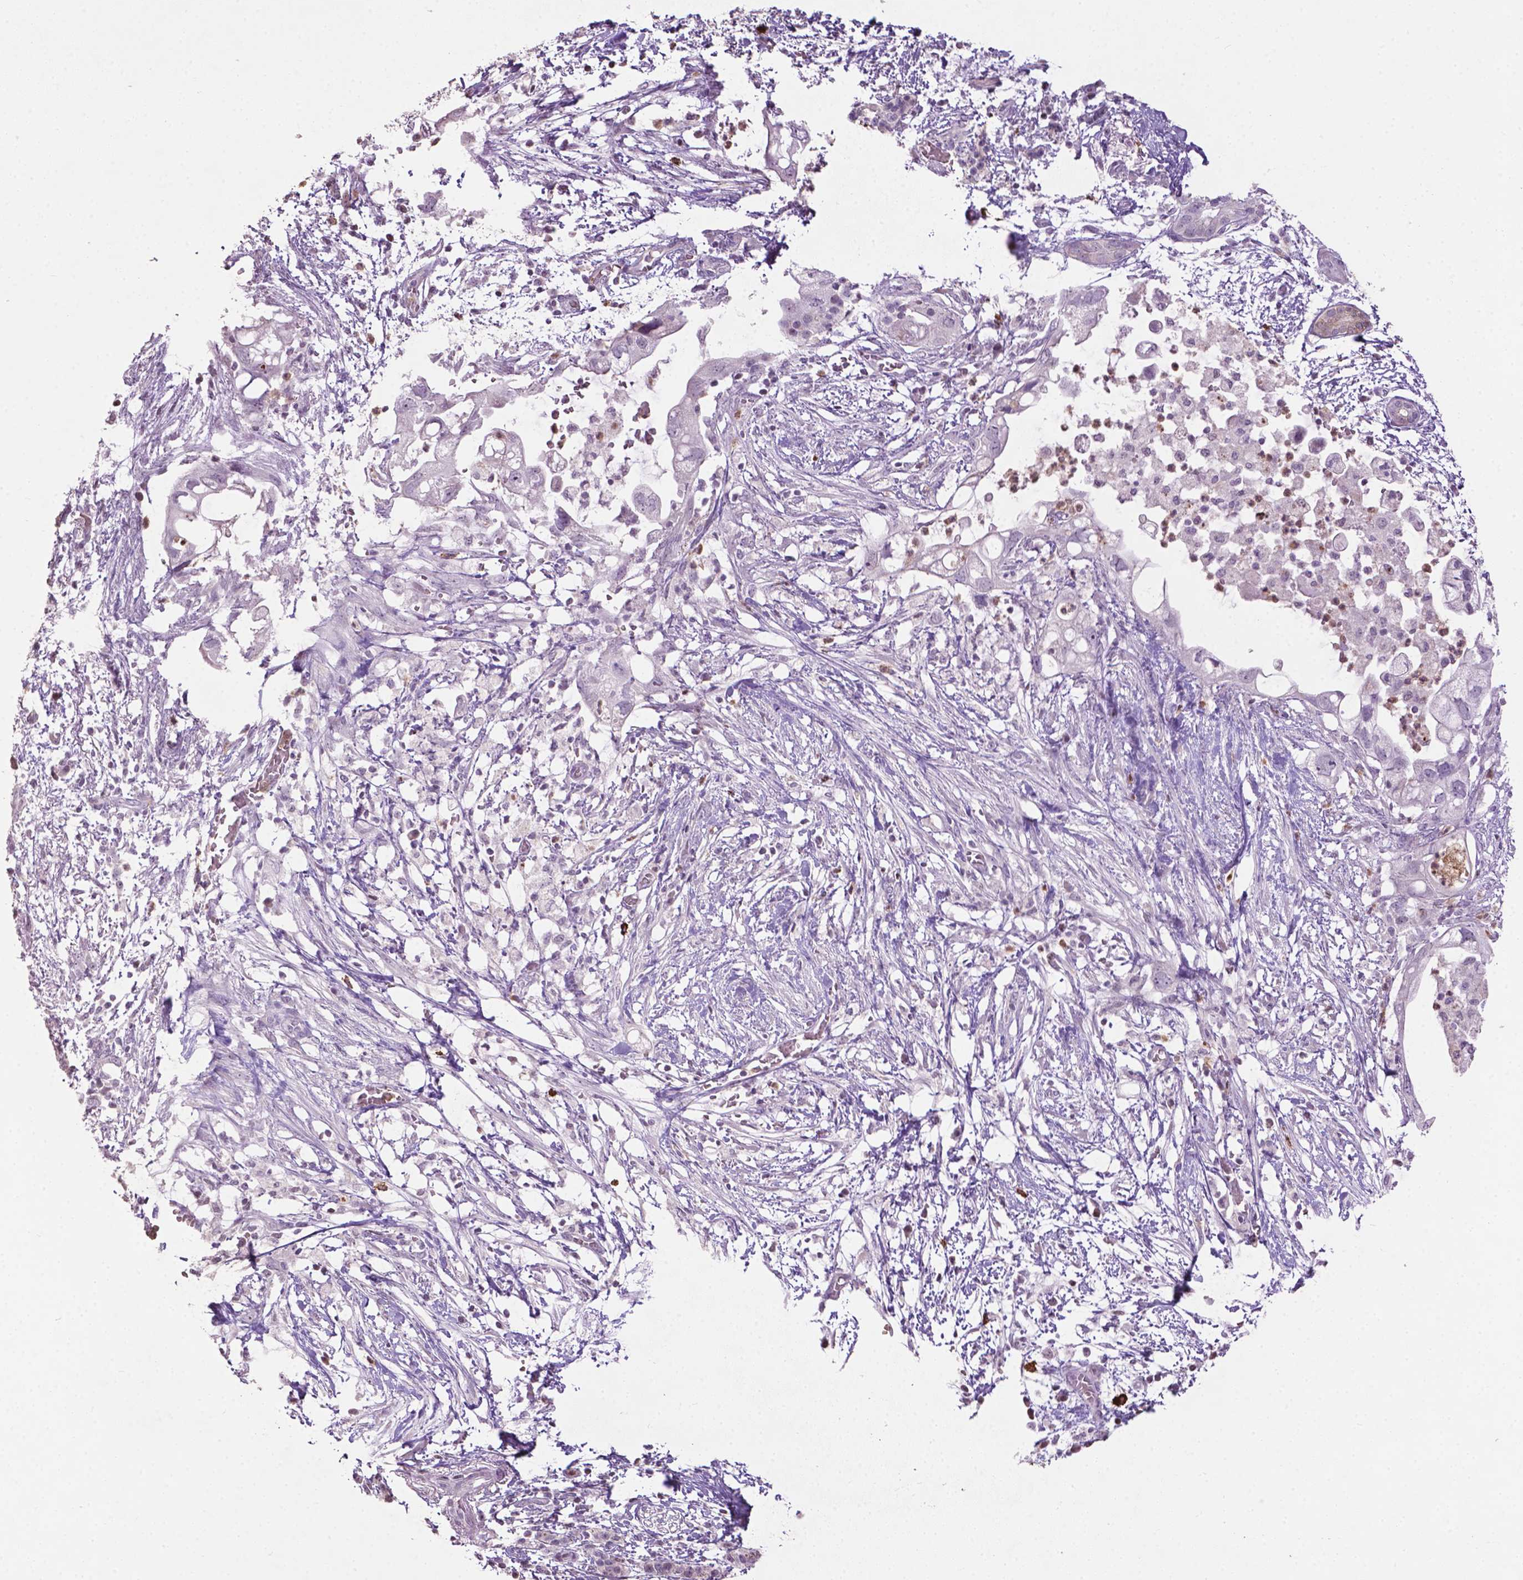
{"staining": {"intensity": "negative", "quantity": "none", "location": "none"}, "tissue": "pancreatic cancer", "cell_type": "Tumor cells", "image_type": "cancer", "snomed": [{"axis": "morphology", "description": "Adenocarcinoma, NOS"}, {"axis": "topography", "description": "Pancreas"}], "caption": "Immunohistochemical staining of human pancreatic adenocarcinoma displays no significant positivity in tumor cells. Nuclei are stained in blue.", "gene": "NTNG2", "patient": {"sex": "female", "age": 72}}